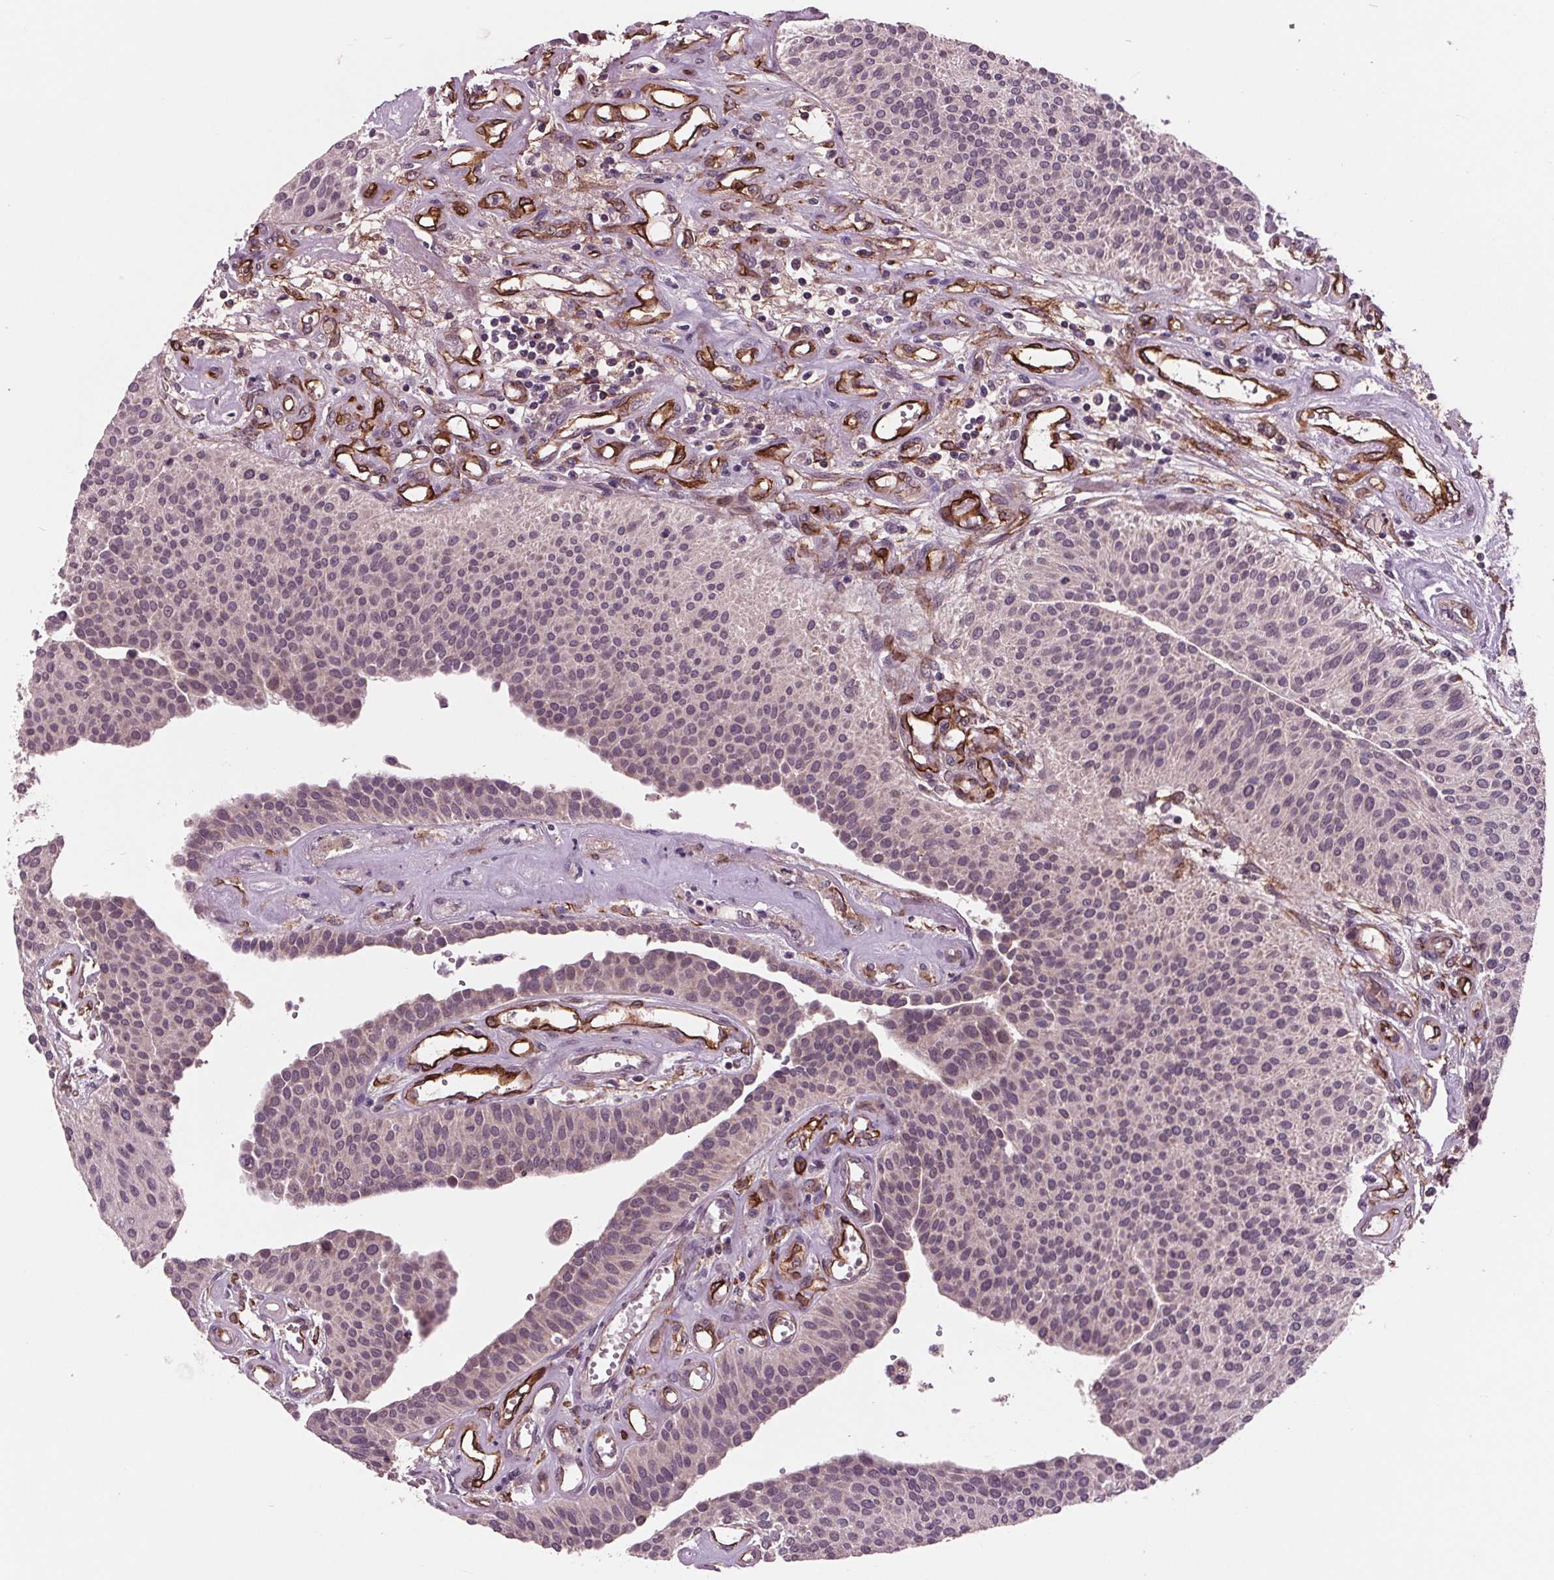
{"staining": {"intensity": "negative", "quantity": "none", "location": "none"}, "tissue": "urothelial cancer", "cell_type": "Tumor cells", "image_type": "cancer", "snomed": [{"axis": "morphology", "description": "Urothelial carcinoma, NOS"}, {"axis": "topography", "description": "Urinary bladder"}], "caption": "There is no significant expression in tumor cells of urothelial cancer.", "gene": "MAPK8", "patient": {"sex": "male", "age": 55}}